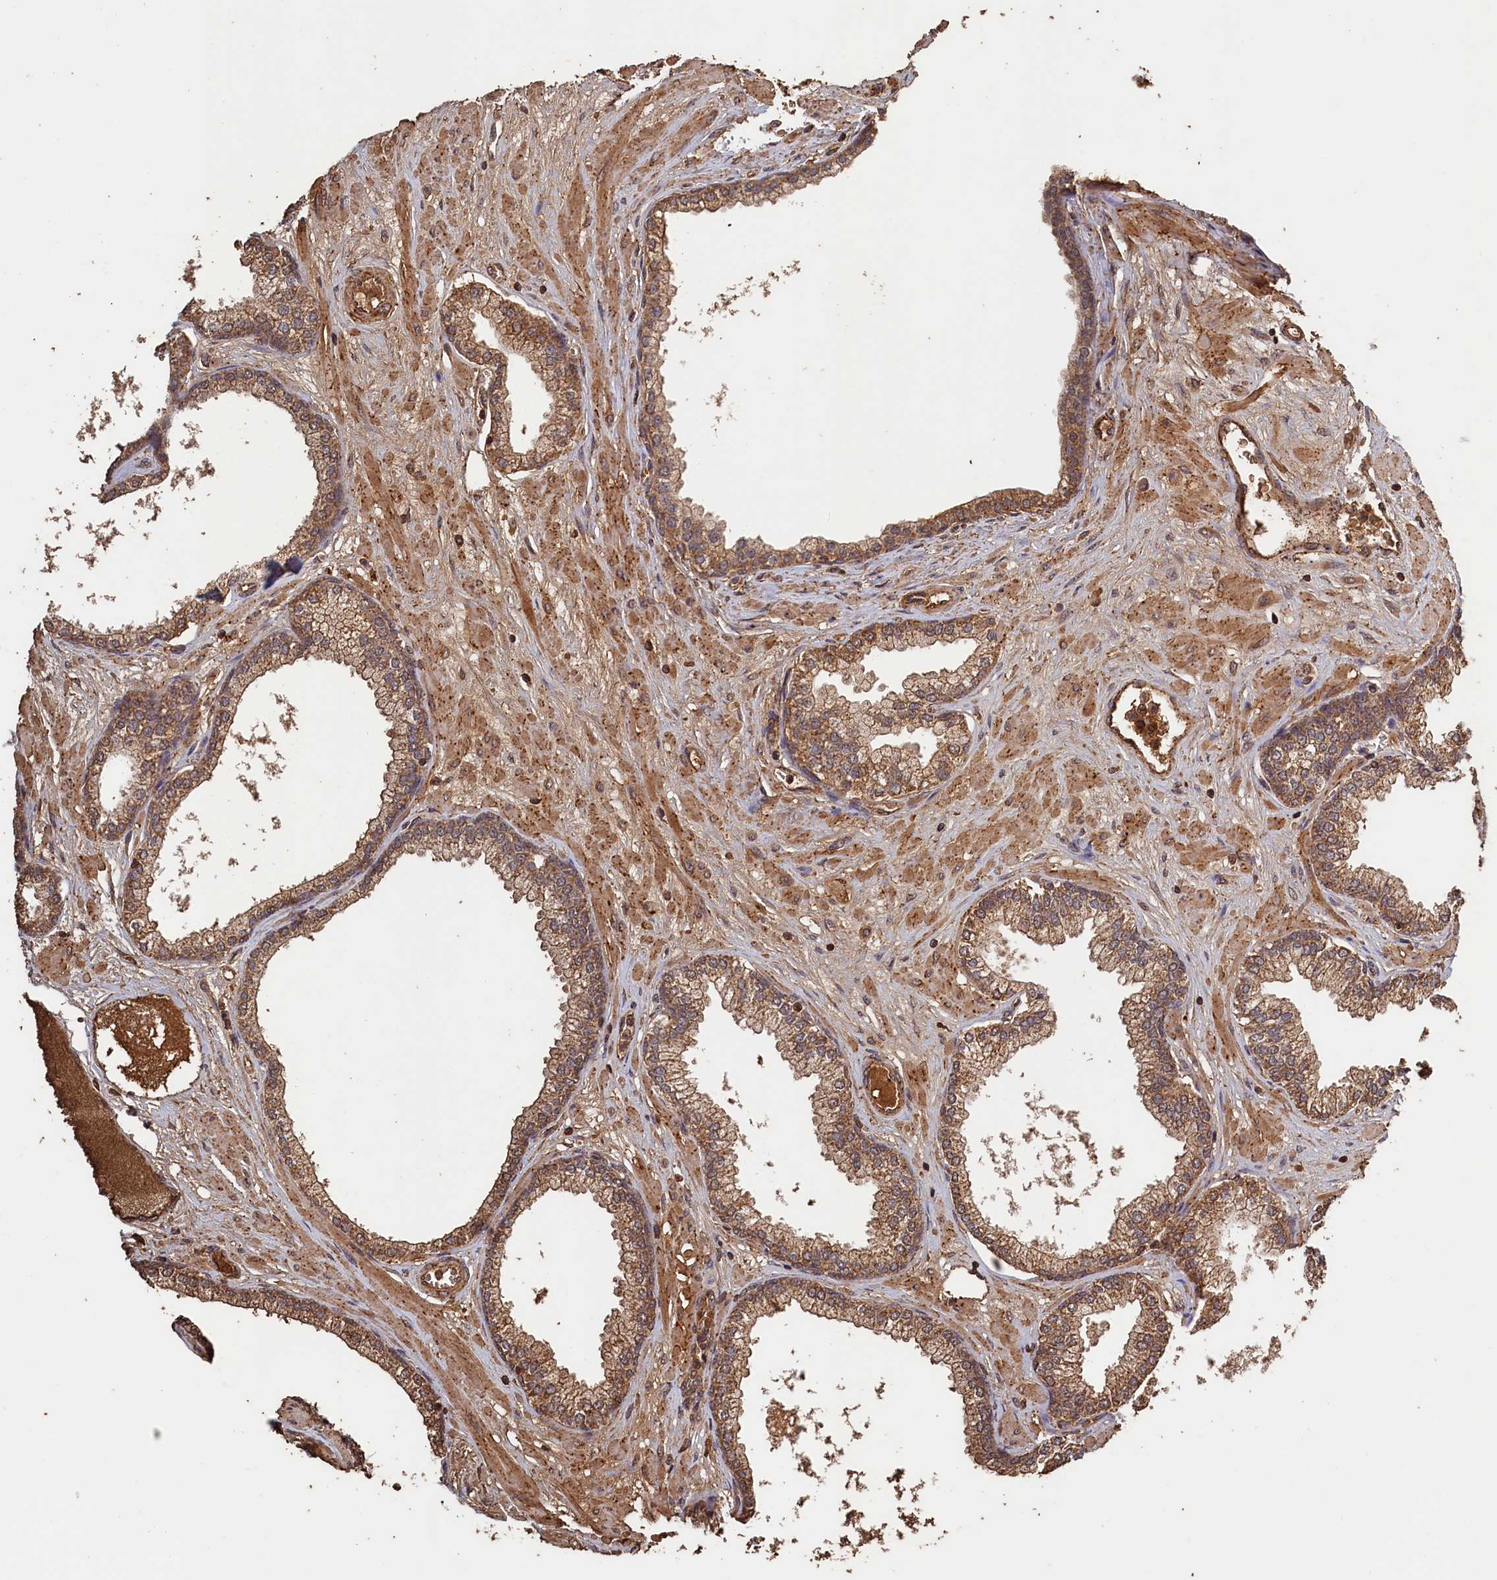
{"staining": {"intensity": "moderate", "quantity": ">75%", "location": "cytoplasmic/membranous"}, "tissue": "prostate", "cell_type": "Glandular cells", "image_type": "normal", "snomed": [{"axis": "morphology", "description": "Normal tissue, NOS"}, {"axis": "morphology", "description": "Urothelial carcinoma, Low grade"}, {"axis": "topography", "description": "Urinary bladder"}, {"axis": "topography", "description": "Prostate"}], "caption": "Protein analysis of normal prostate demonstrates moderate cytoplasmic/membranous expression in approximately >75% of glandular cells.", "gene": "SNX33", "patient": {"sex": "male", "age": 60}}